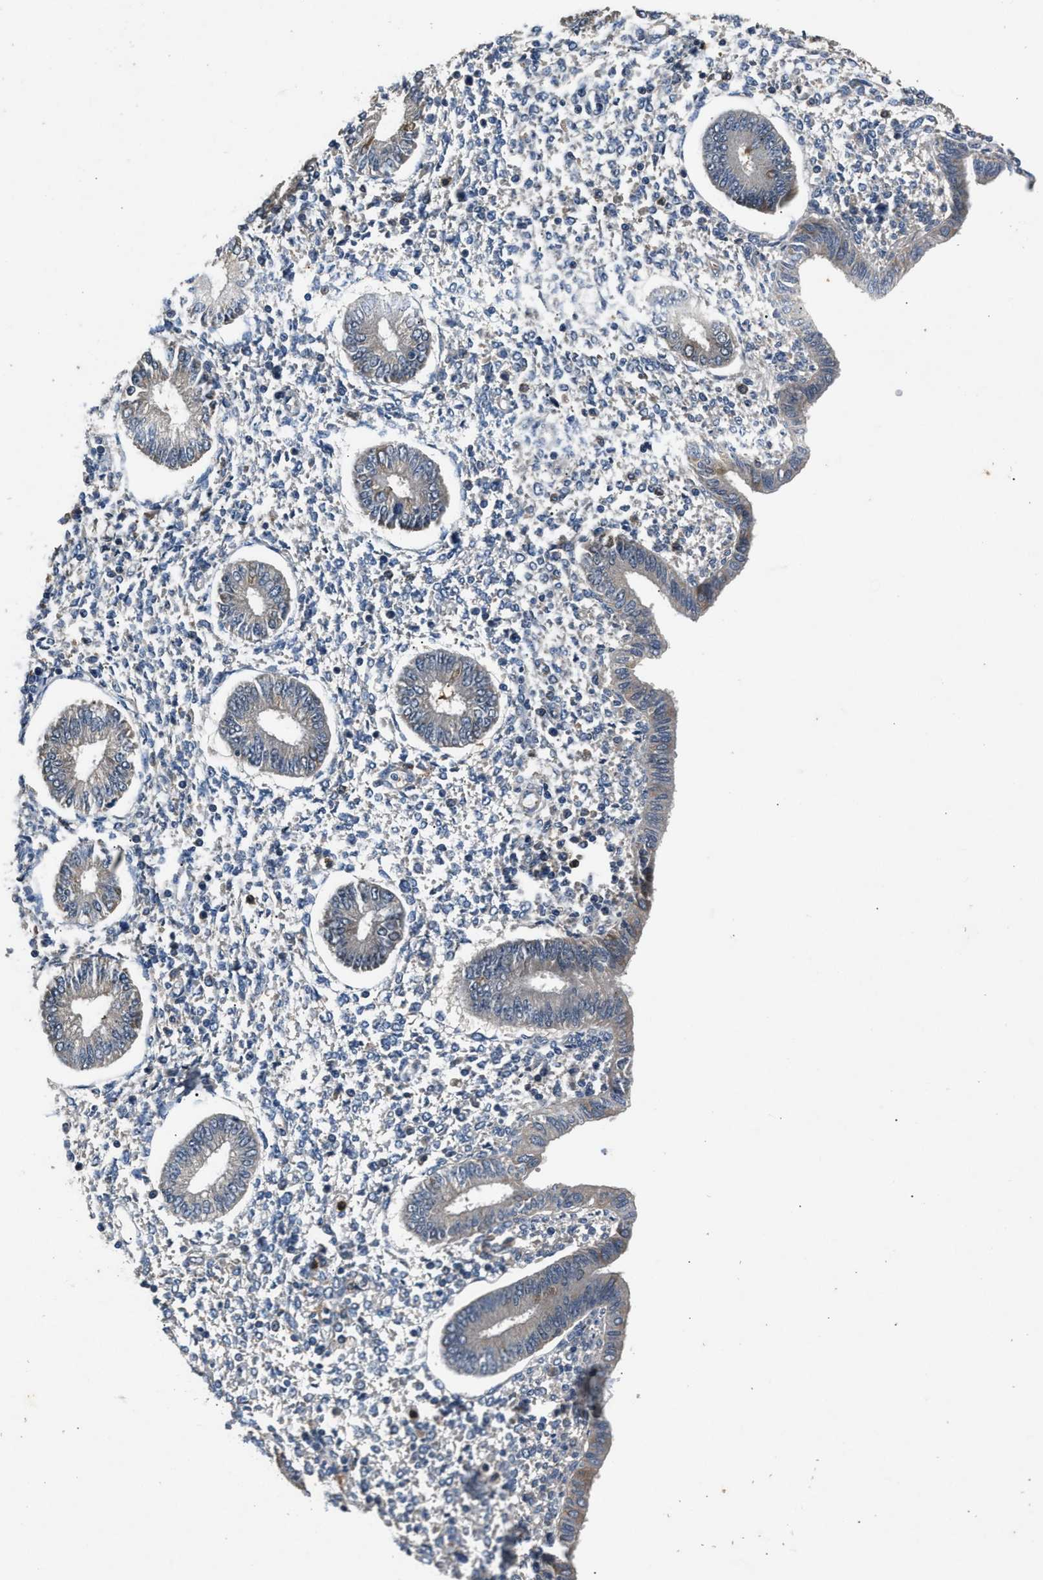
{"staining": {"intensity": "negative", "quantity": "none", "location": "none"}, "tissue": "endometrium", "cell_type": "Cells in endometrial stroma", "image_type": "normal", "snomed": [{"axis": "morphology", "description": "Normal tissue, NOS"}, {"axis": "topography", "description": "Endometrium"}], "caption": "The histopathology image displays no staining of cells in endometrial stroma in normal endometrium. (Stains: DAB immunohistochemistry (IHC) with hematoxylin counter stain, Microscopy: brightfield microscopy at high magnification).", "gene": "PPID", "patient": {"sex": "female", "age": 50}}